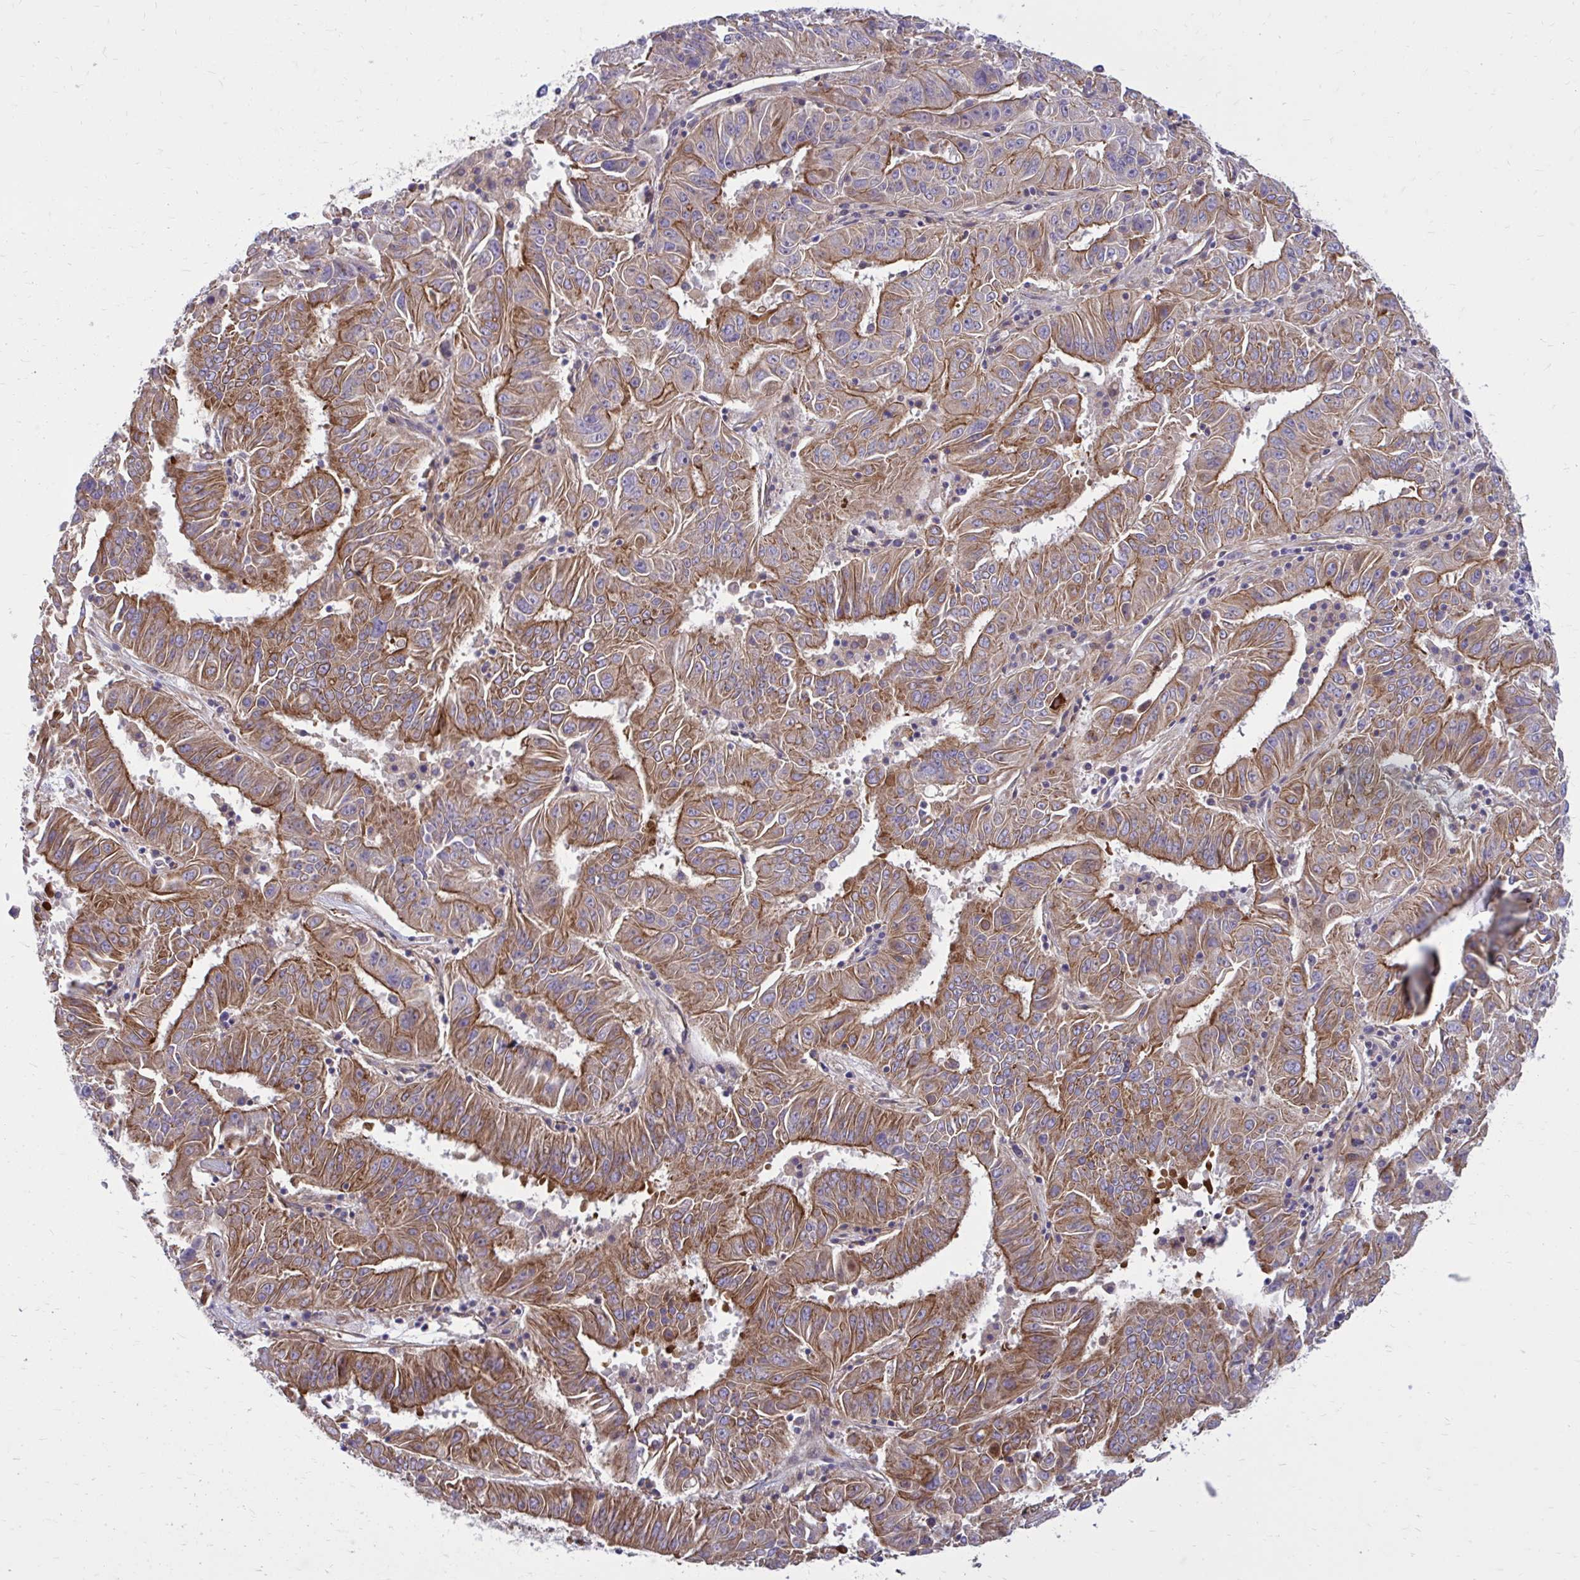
{"staining": {"intensity": "moderate", "quantity": ">75%", "location": "cytoplasmic/membranous"}, "tissue": "pancreatic cancer", "cell_type": "Tumor cells", "image_type": "cancer", "snomed": [{"axis": "morphology", "description": "Adenocarcinoma, NOS"}, {"axis": "topography", "description": "Pancreas"}], "caption": "Pancreatic adenocarcinoma stained with a brown dye exhibits moderate cytoplasmic/membranous positive positivity in about >75% of tumor cells.", "gene": "FAP", "patient": {"sex": "male", "age": 63}}